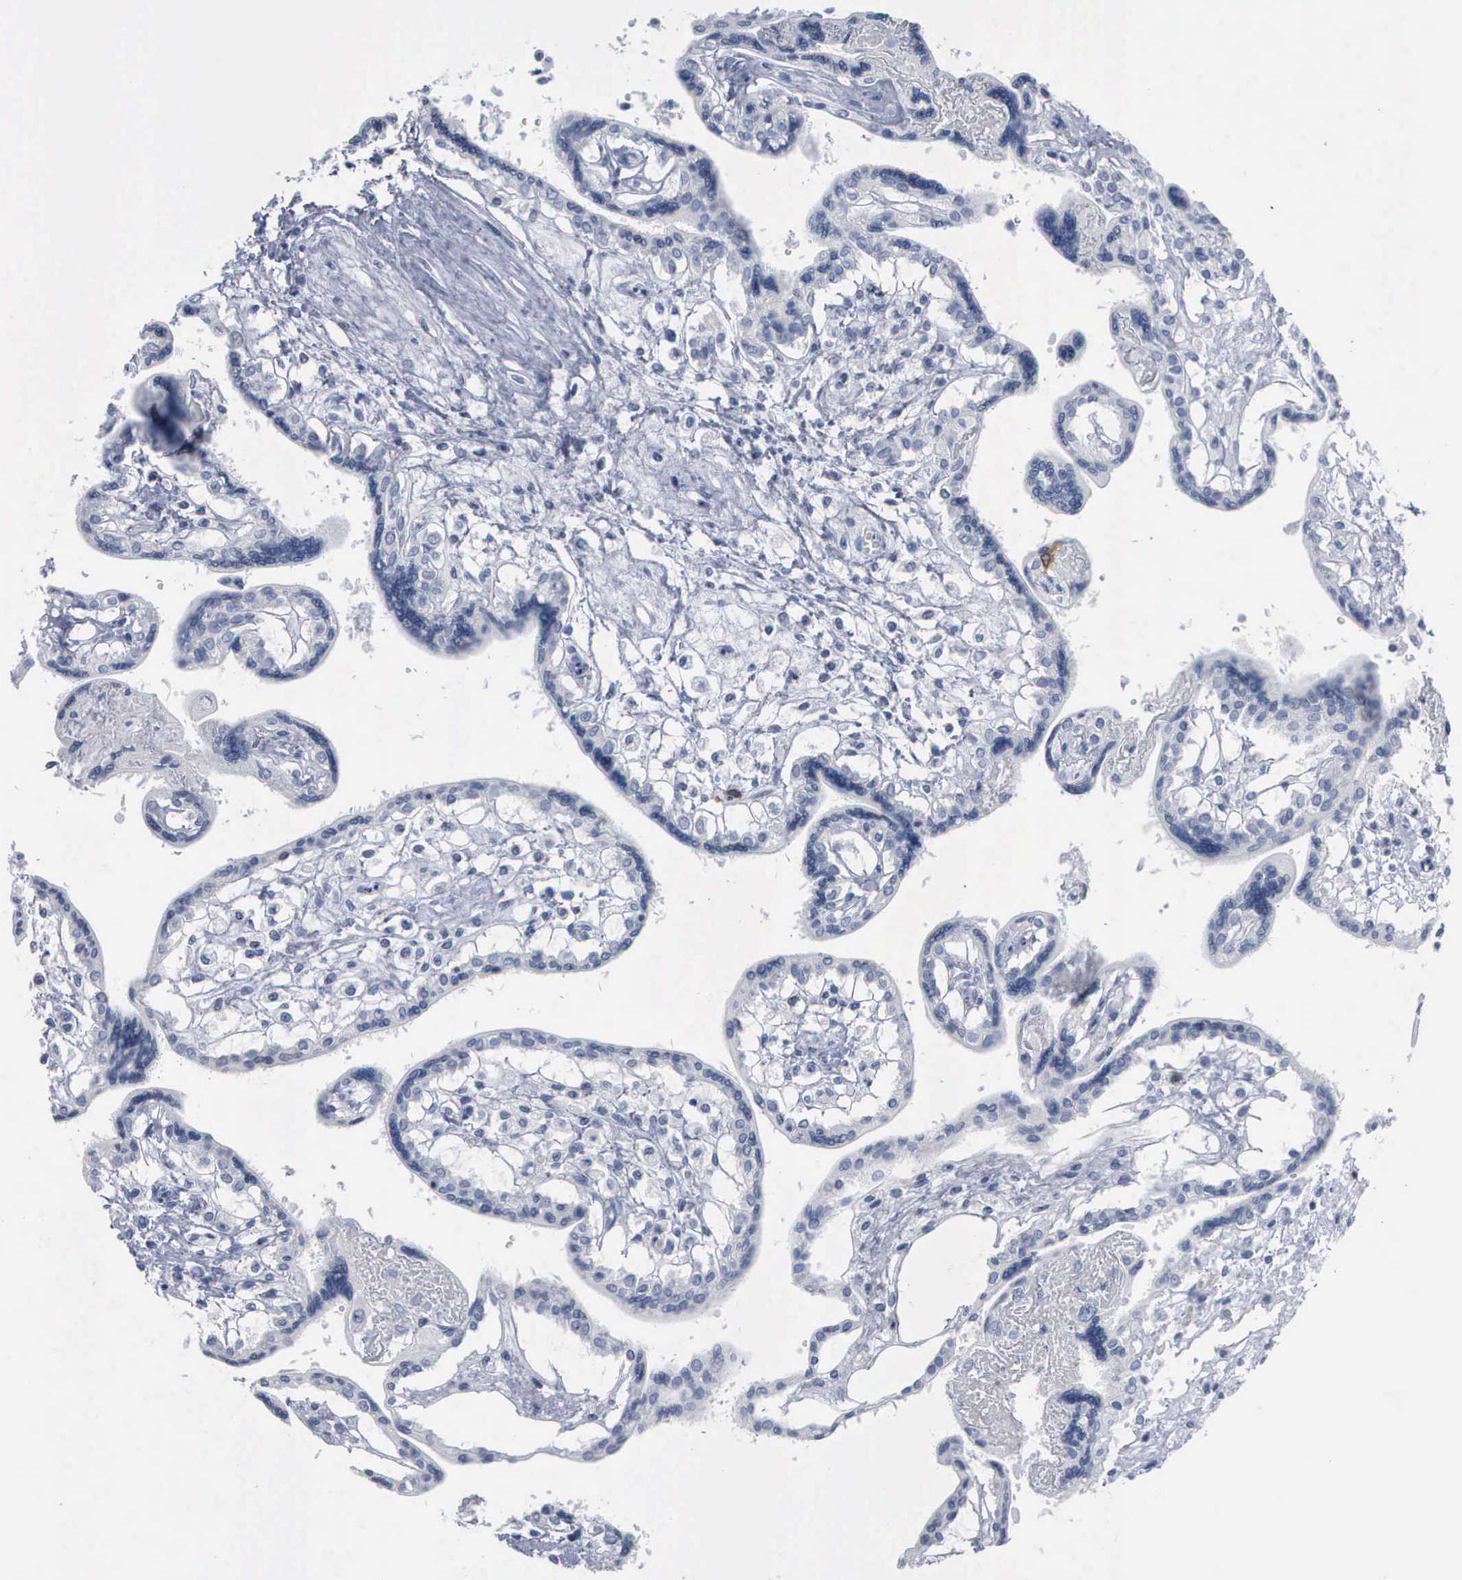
{"staining": {"intensity": "moderate", "quantity": "<25%", "location": "cytoplasmic/membranous"}, "tissue": "placenta", "cell_type": "Decidual cells", "image_type": "normal", "snomed": [{"axis": "morphology", "description": "Normal tissue, NOS"}, {"axis": "topography", "description": "Placenta"}], "caption": "Immunohistochemical staining of normal placenta displays <25% levels of moderate cytoplasmic/membranous protein positivity in approximately <25% of decidual cells. (DAB IHC with brightfield microscopy, high magnification).", "gene": "CCNB1", "patient": {"sex": "female", "age": 31}}